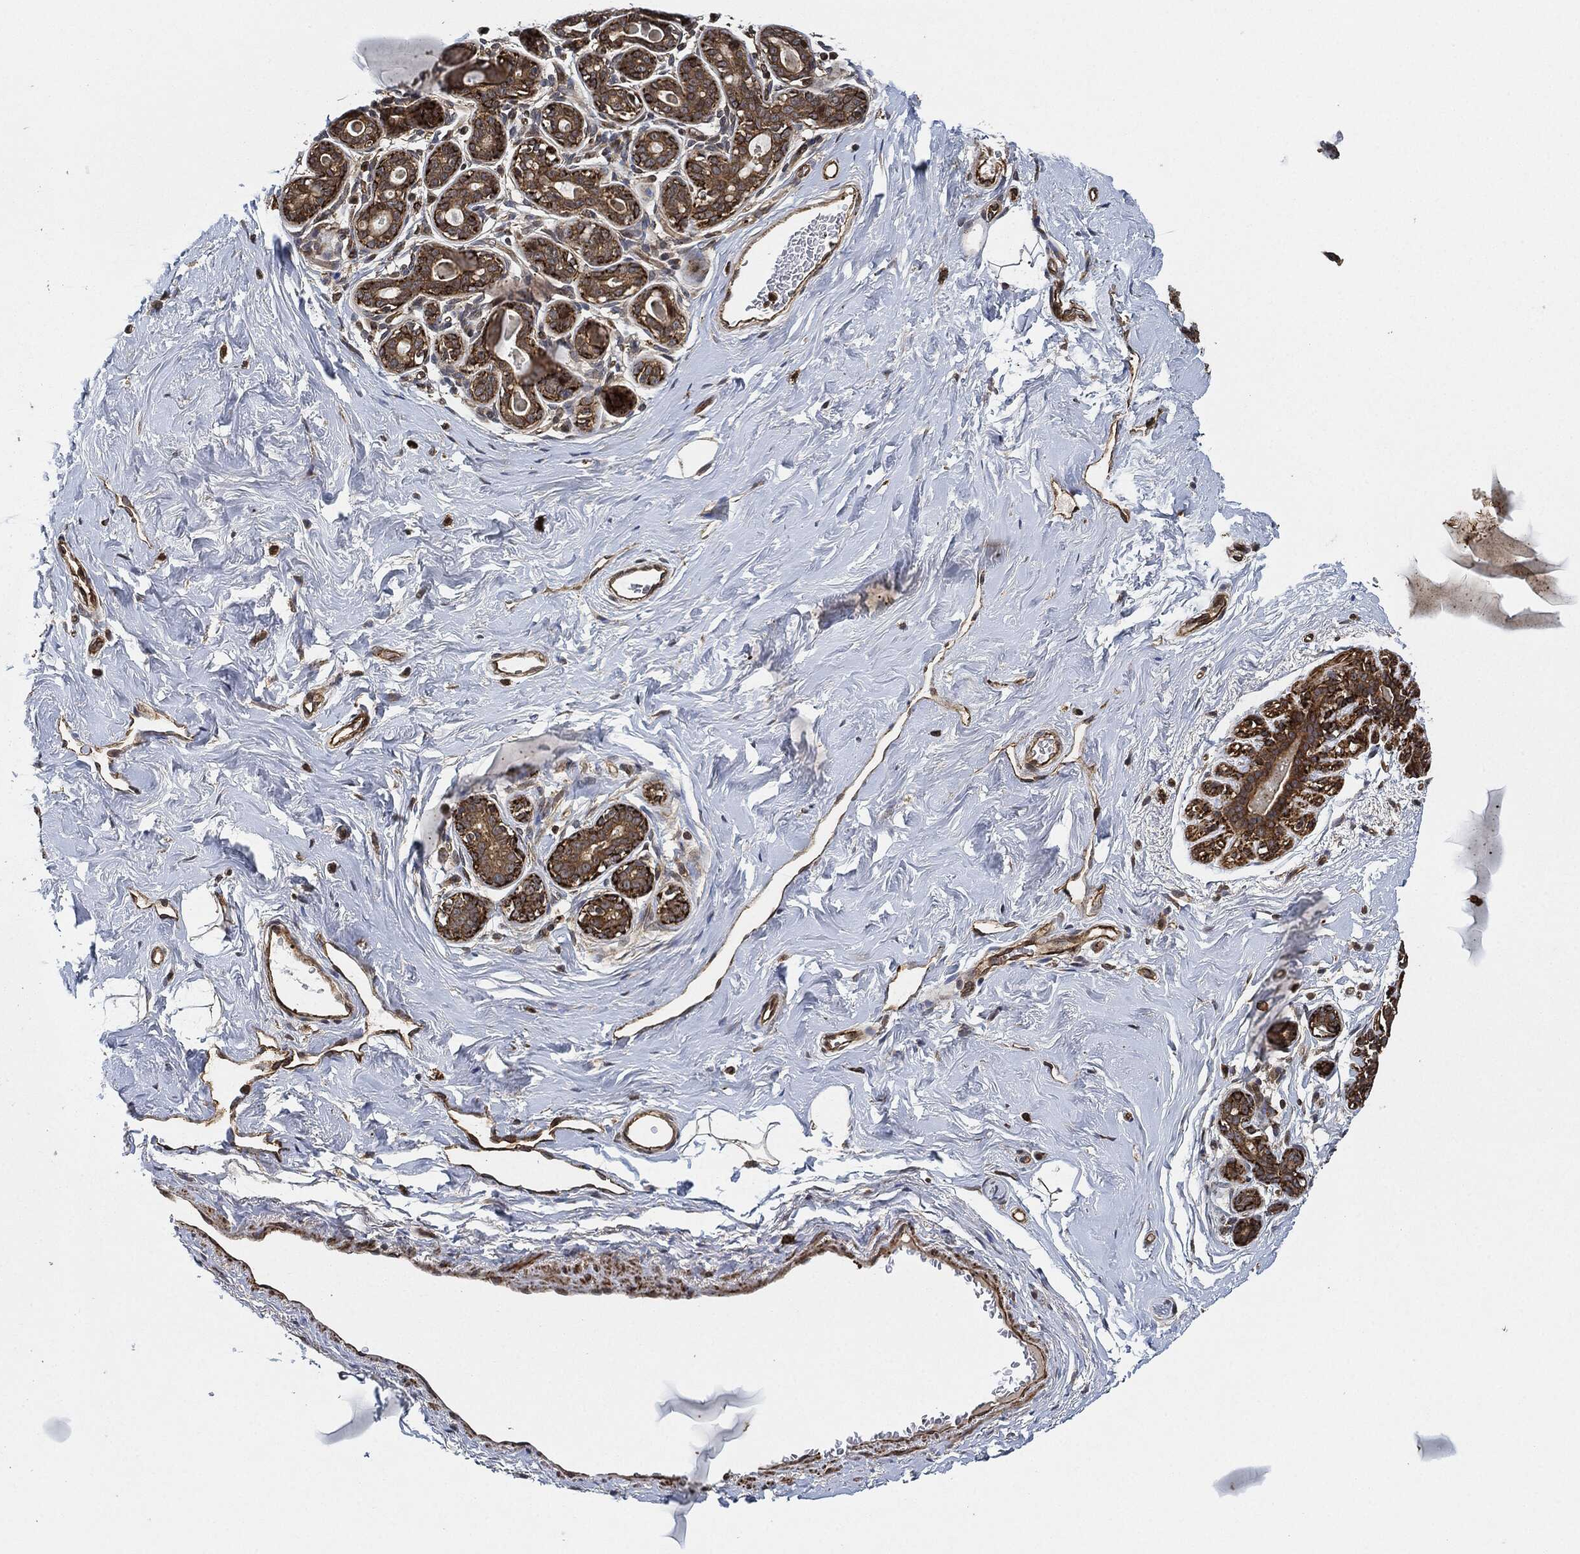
{"staining": {"intensity": "strong", "quantity": ">75%", "location": "cytoplasmic/membranous"}, "tissue": "breast", "cell_type": "Adipocytes", "image_type": "normal", "snomed": [{"axis": "morphology", "description": "Normal tissue, NOS"}, {"axis": "topography", "description": "Skin"}, {"axis": "topography", "description": "Breast"}], "caption": "This micrograph reveals benign breast stained with immunohistochemistry (IHC) to label a protein in brown. The cytoplasmic/membranous of adipocytes show strong positivity for the protein. Nuclei are counter-stained blue.", "gene": "MAP3K3", "patient": {"sex": "female", "age": 43}}